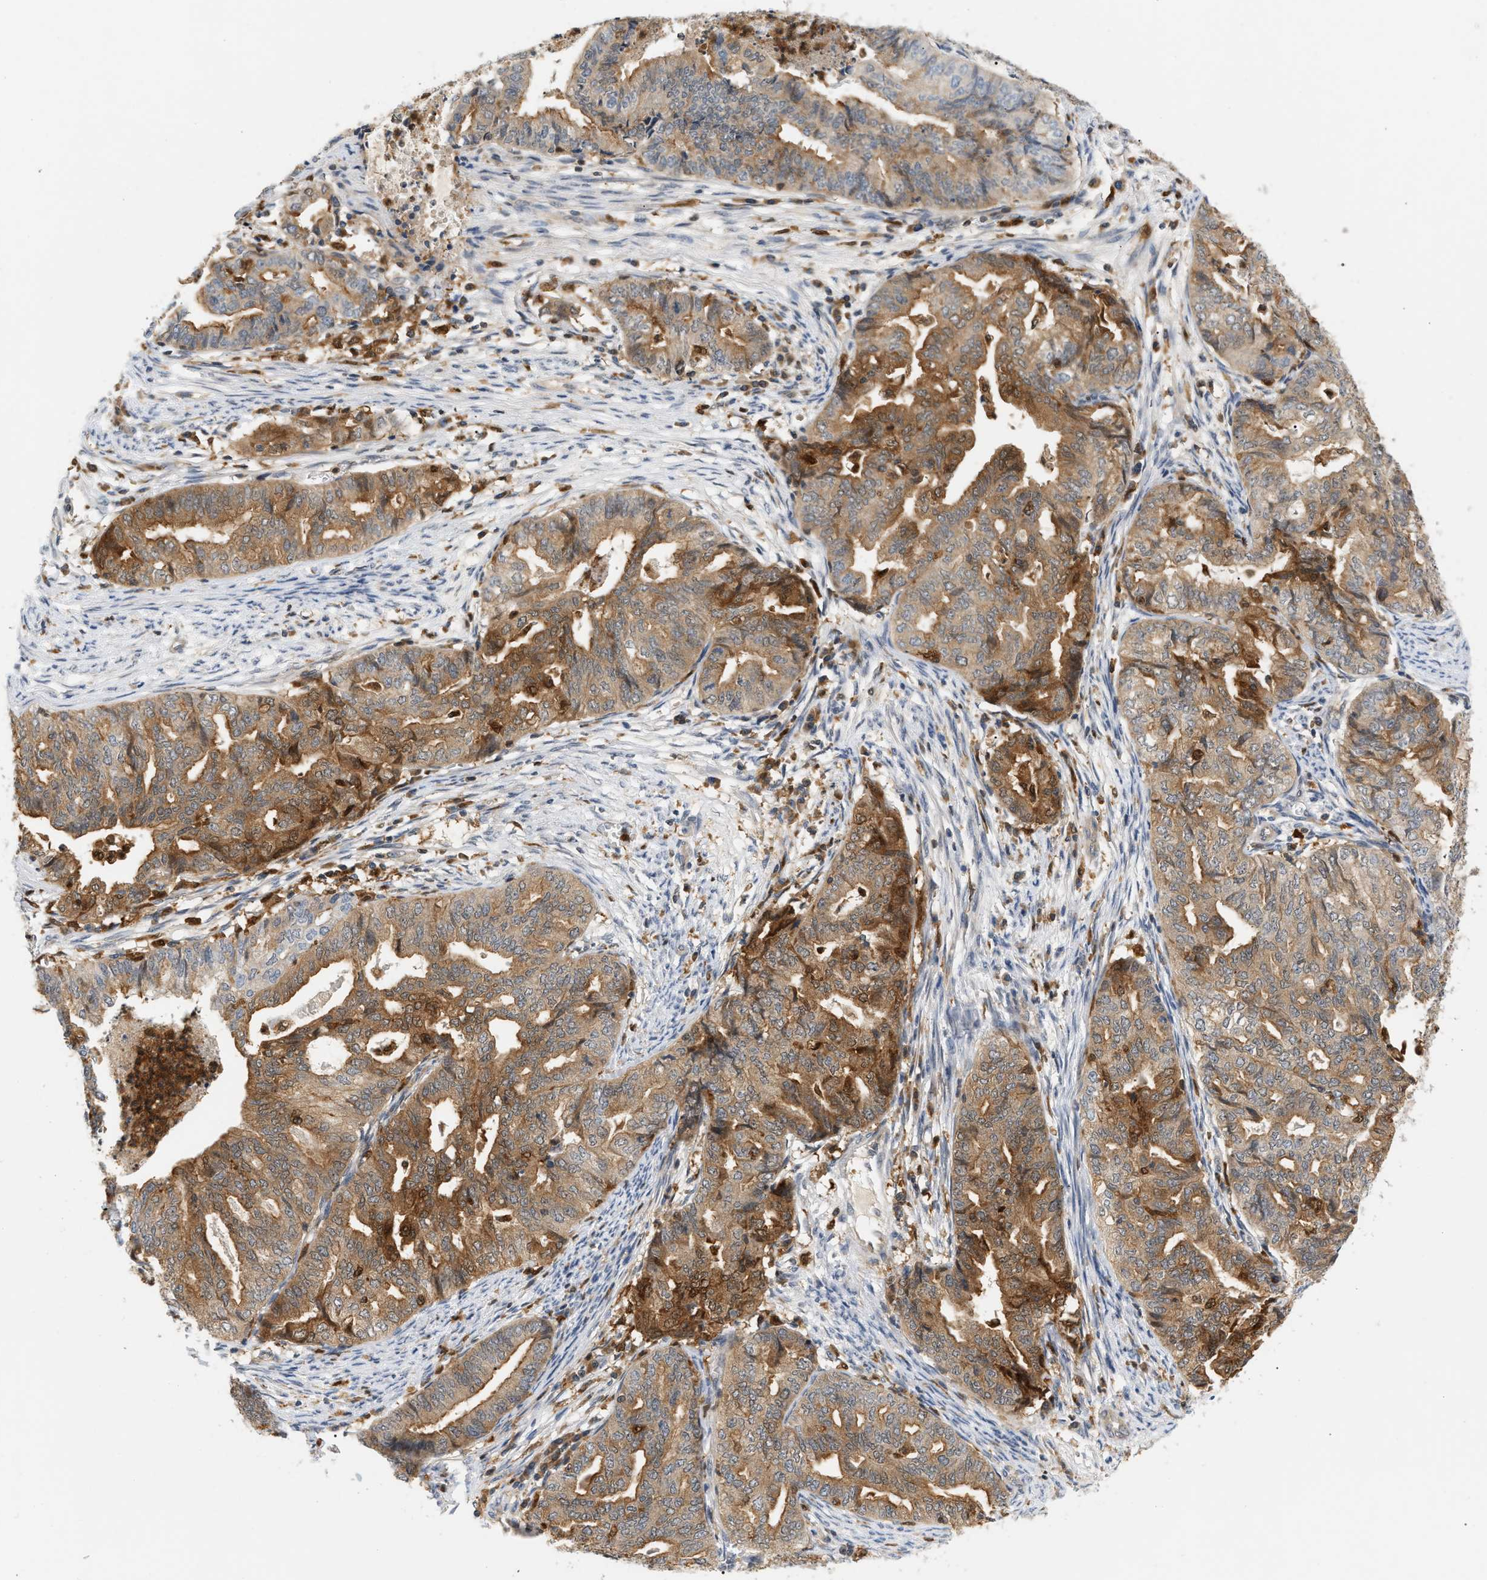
{"staining": {"intensity": "moderate", "quantity": ">75%", "location": "cytoplasmic/membranous"}, "tissue": "endometrial cancer", "cell_type": "Tumor cells", "image_type": "cancer", "snomed": [{"axis": "morphology", "description": "Adenocarcinoma, NOS"}, {"axis": "topography", "description": "Endometrium"}], "caption": "Moderate cytoplasmic/membranous positivity is present in about >75% of tumor cells in adenocarcinoma (endometrial).", "gene": "PYCARD", "patient": {"sex": "female", "age": 79}}